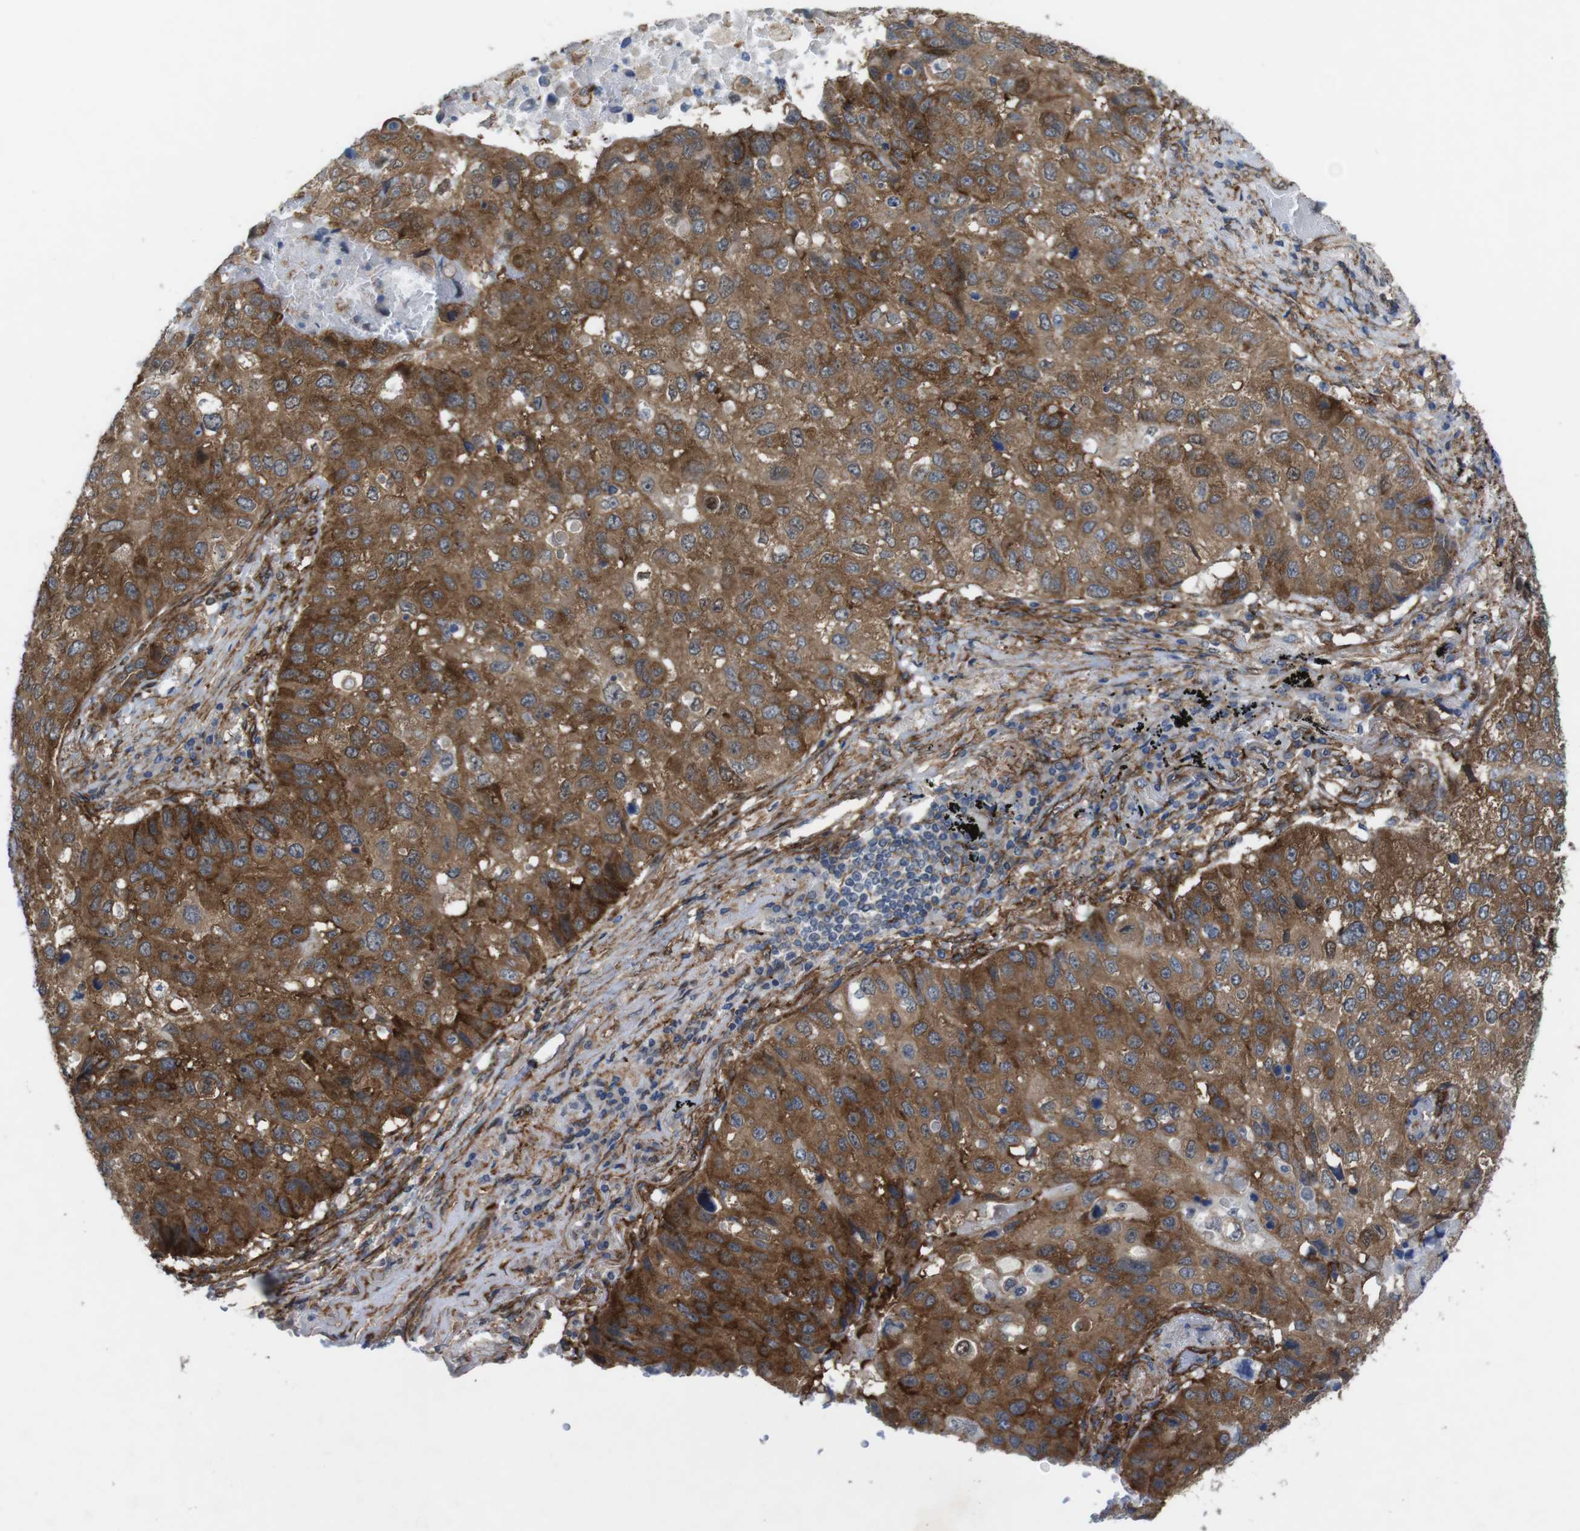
{"staining": {"intensity": "strong", "quantity": ">75%", "location": "cytoplasmic/membranous"}, "tissue": "lung cancer", "cell_type": "Tumor cells", "image_type": "cancer", "snomed": [{"axis": "morphology", "description": "Squamous cell carcinoma, NOS"}, {"axis": "topography", "description": "Lung"}], "caption": "Immunohistochemistry of squamous cell carcinoma (lung) displays high levels of strong cytoplasmic/membranous staining in about >75% of tumor cells.", "gene": "PTGER4", "patient": {"sex": "male", "age": 57}}